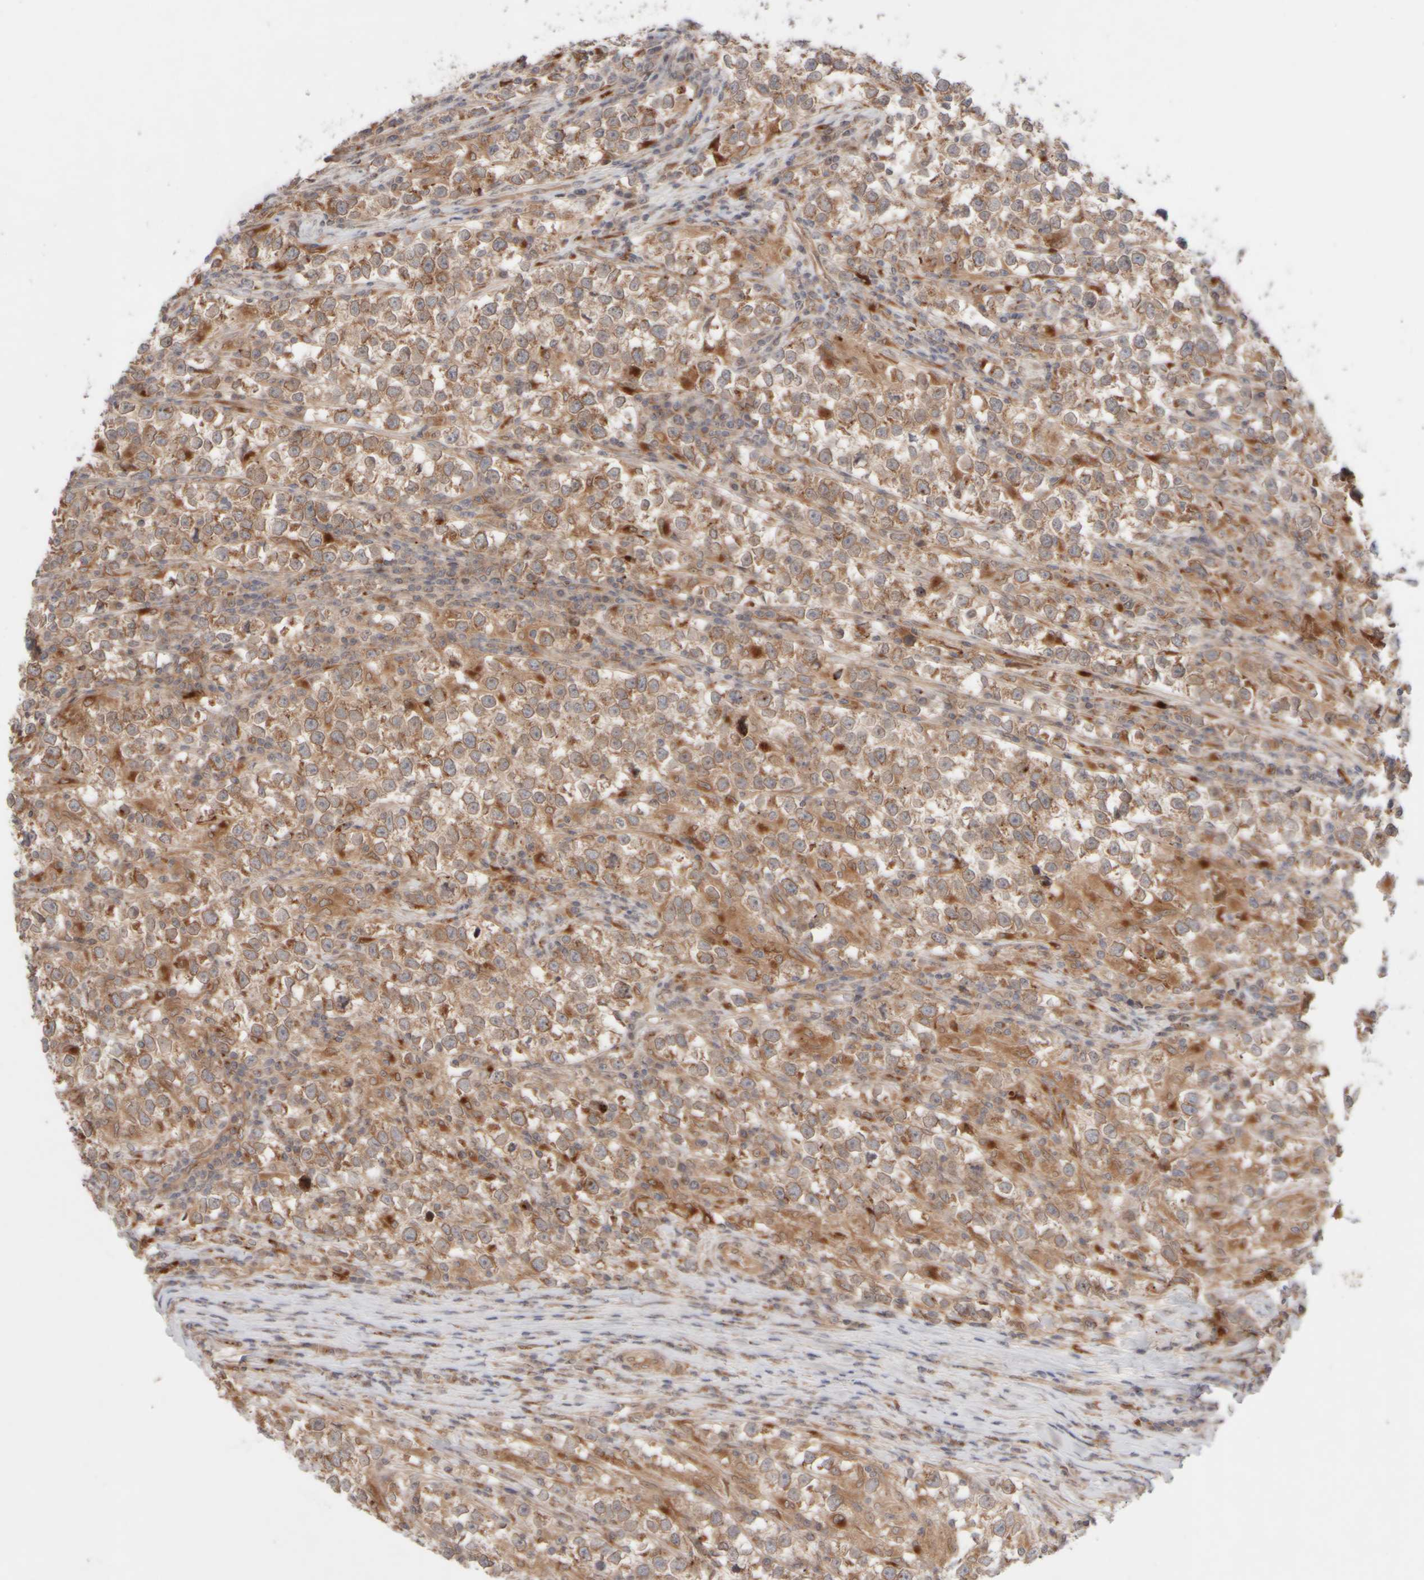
{"staining": {"intensity": "moderate", "quantity": ">75%", "location": "cytoplasmic/membranous"}, "tissue": "testis cancer", "cell_type": "Tumor cells", "image_type": "cancer", "snomed": [{"axis": "morphology", "description": "Normal tissue, NOS"}, {"axis": "morphology", "description": "Seminoma, NOS"}, {"axis": "topography", "description": "Testis"}], "caption": "The image demonstrates a brown stain indicating the presence of a protein in the cytoplasmic/membranous of tumor cells in testis seminoma. (Stains: DAB (3,3'-diaminobenzidine) in brown, nuclei in blue, Microscopy: brightfield microscopy at high magnification).", "gene": "GCN1", "patient": {"sex": "male", "age": 43}}